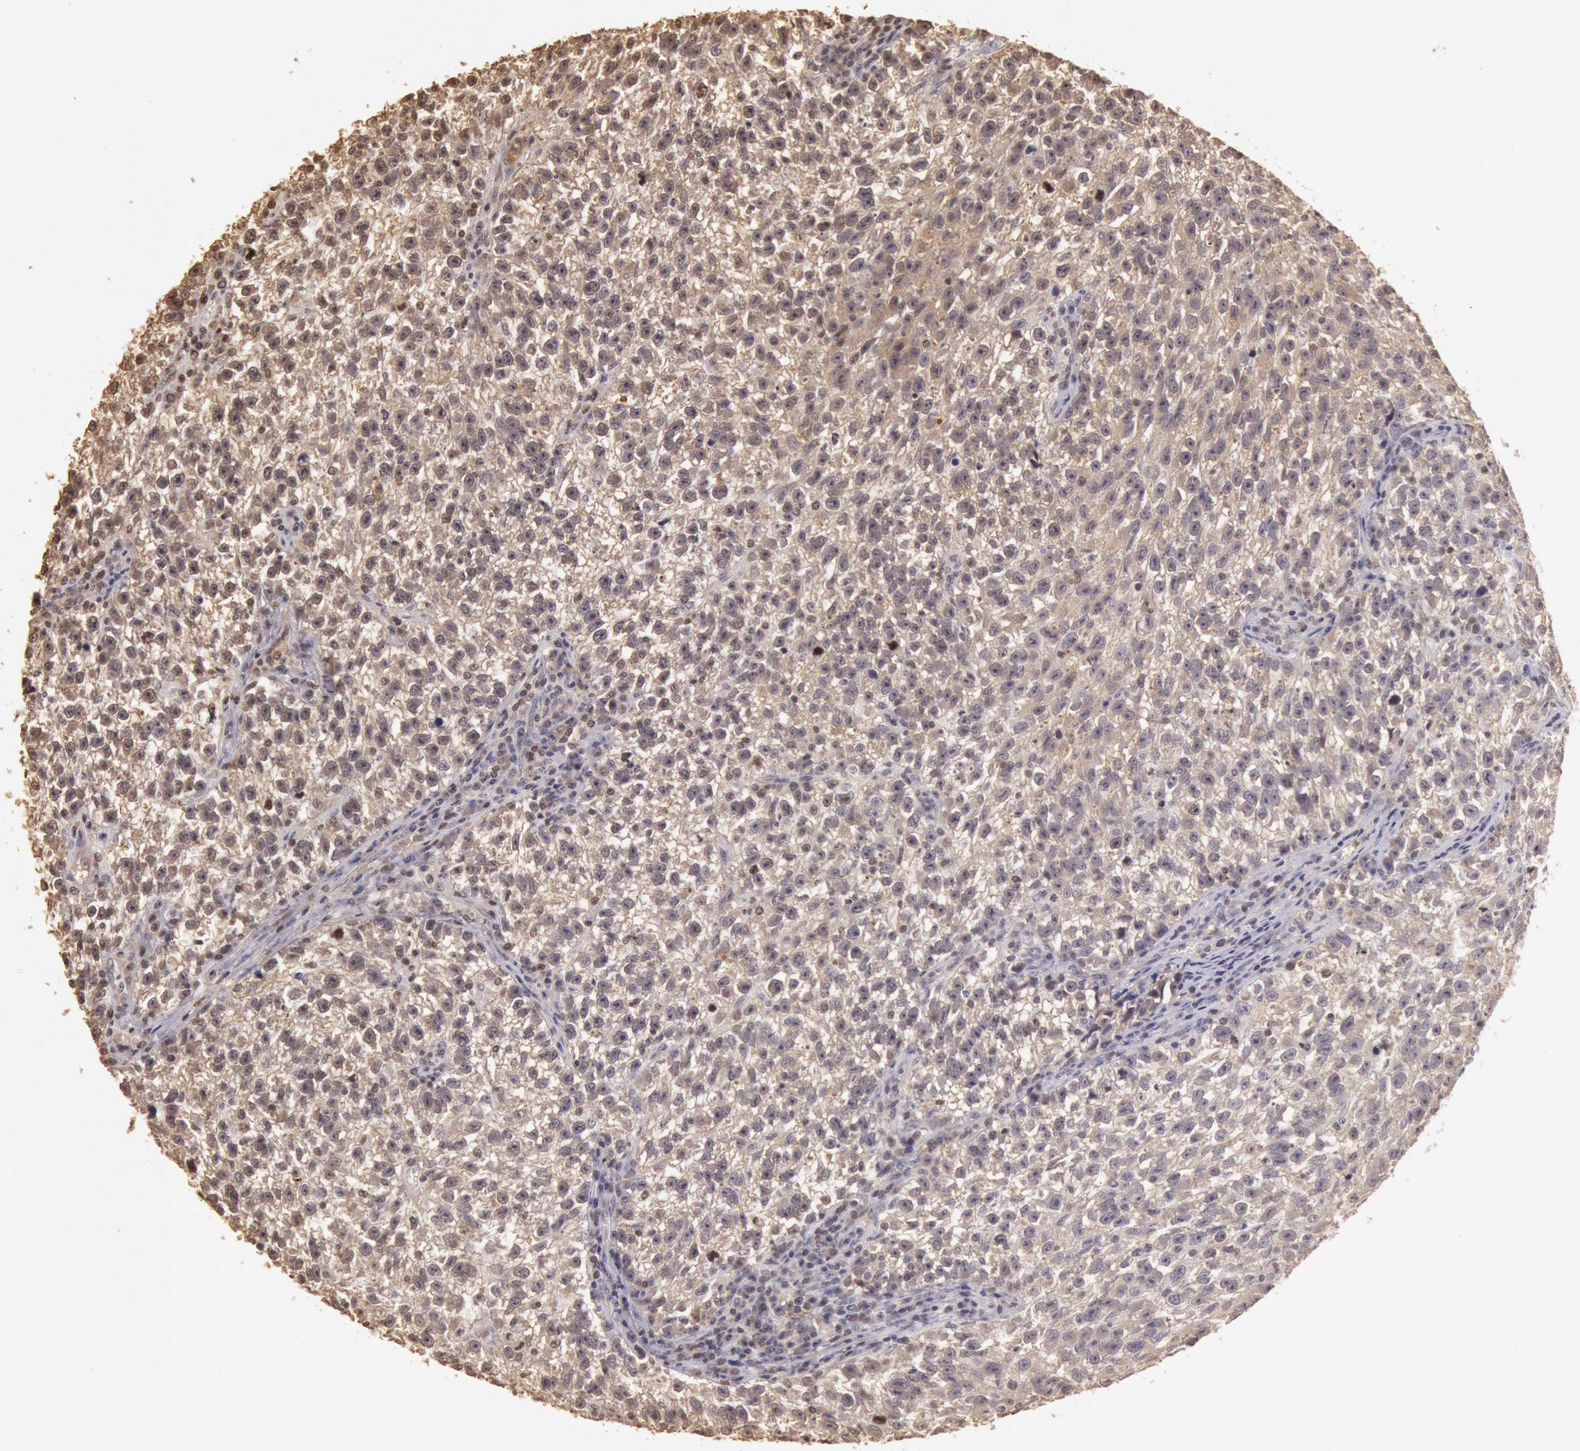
{"staining": {"intensity": "weak", "quantity": "<25%", "location": "cytoplasmic/membranous"}, "tissue": "testis cancer", "cell_type": "Tumor cells", "image_type": "cancer", "snomed": [{"axis": "morphology", "description": "Seminoma, NOS"}, {"axis": "topography", "description": "Testis"}], "caption": "Image shows no protein positivity in tumor cells of seminoma (testis) tissue.", "gene": "SOD1", "patient": {"sex": "male", "age": 38}}